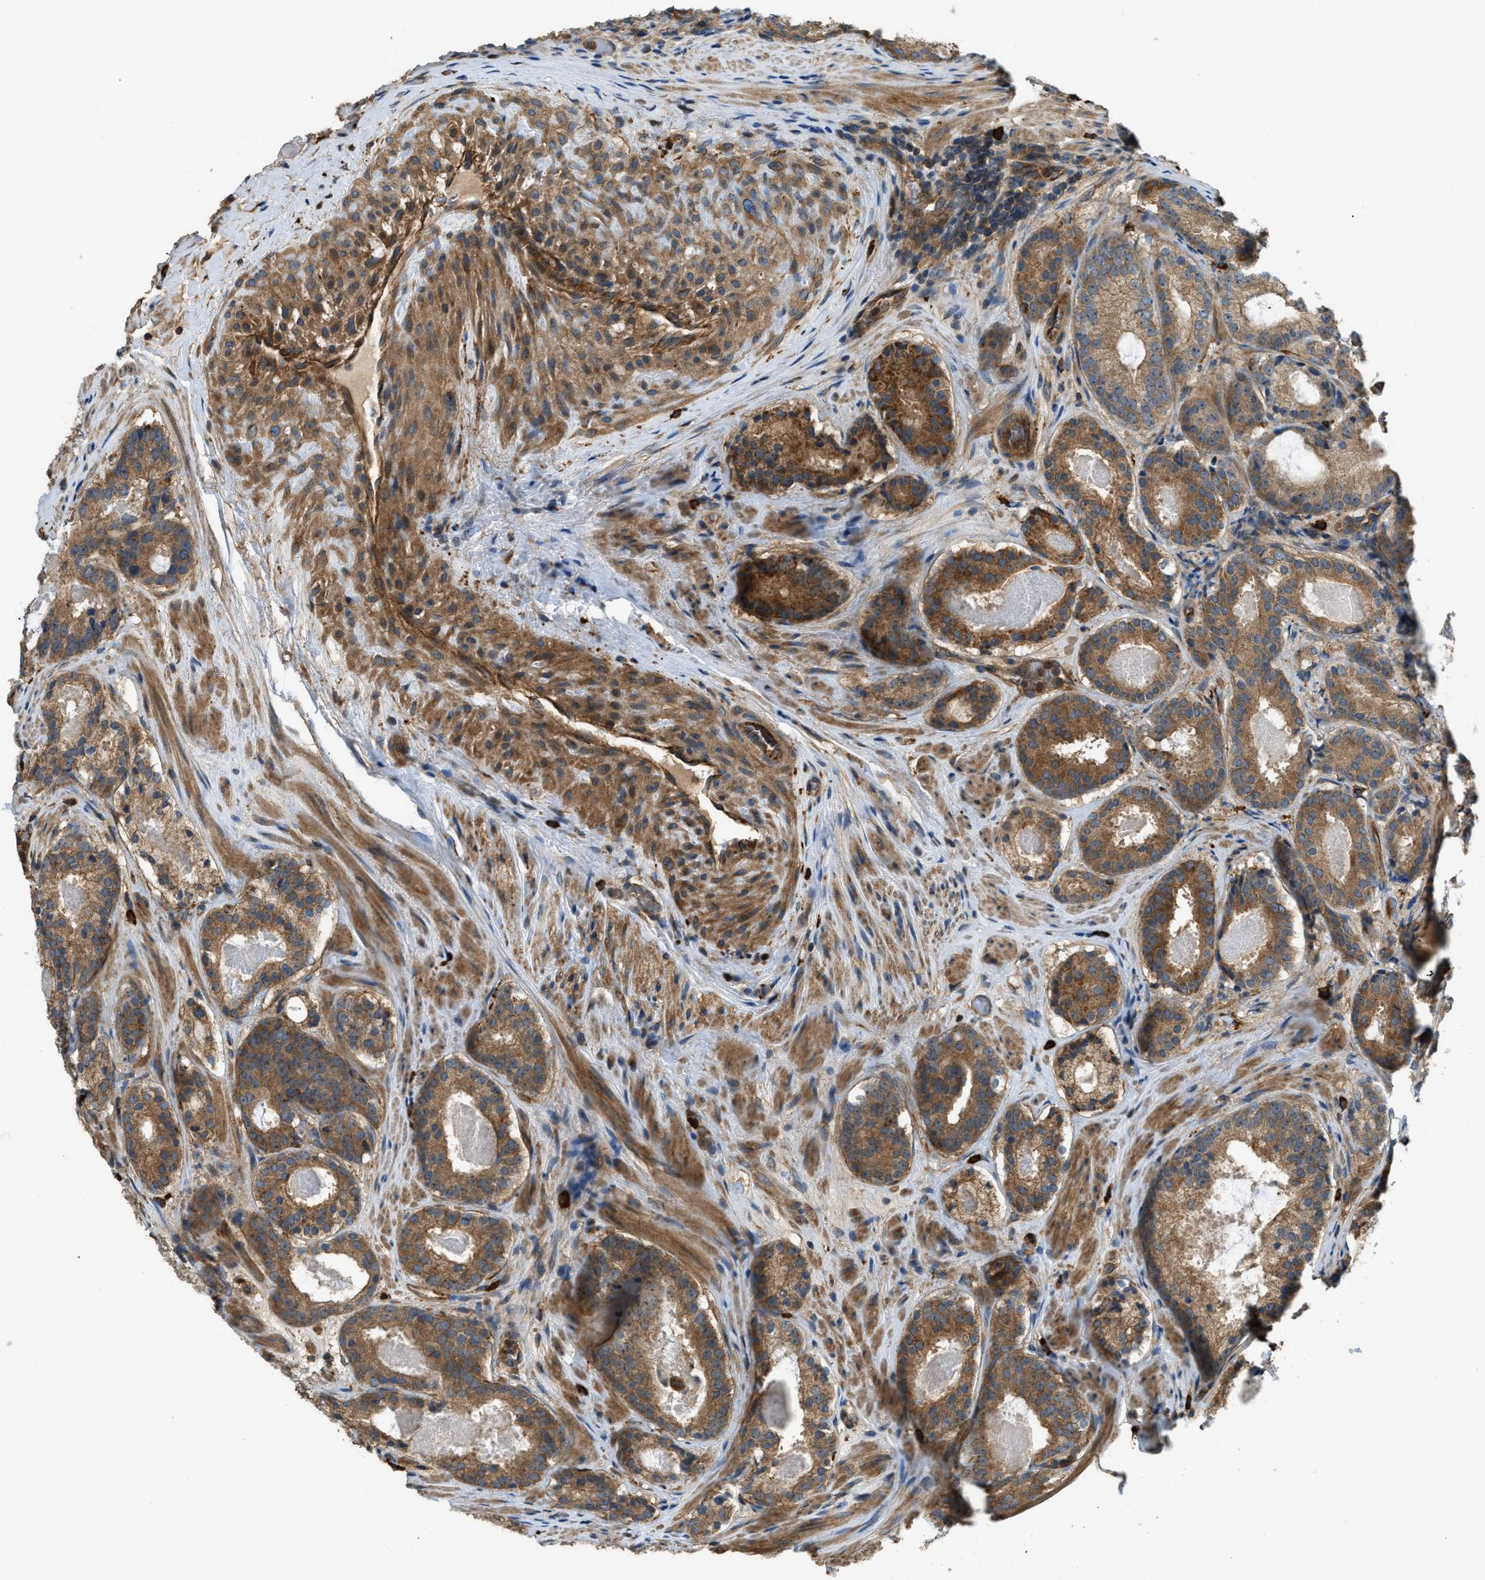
{"staining": {"intensity": "strong", "quantity": ">75%", "location": "cytoplasmic/membranous"}, "tissue": "prostate cancer", "cell_type": "Tumor cells", "image_type": "cancer", "snomed": [{"axis": "morphology", "description": "Adenocarcinoma, Low grade"}, {"axis": "topography", "description": "Prostate"}], "caption": "High-power microscopy captured an IHC histopathology image of prostate cancer (adenocarcinoma (low-grade)), revealing strong cytoplasmic/membranous staining in about >75% of tumor cells.", "gene": "BAG4", "patient": {"sex": "male", "age": 69}}